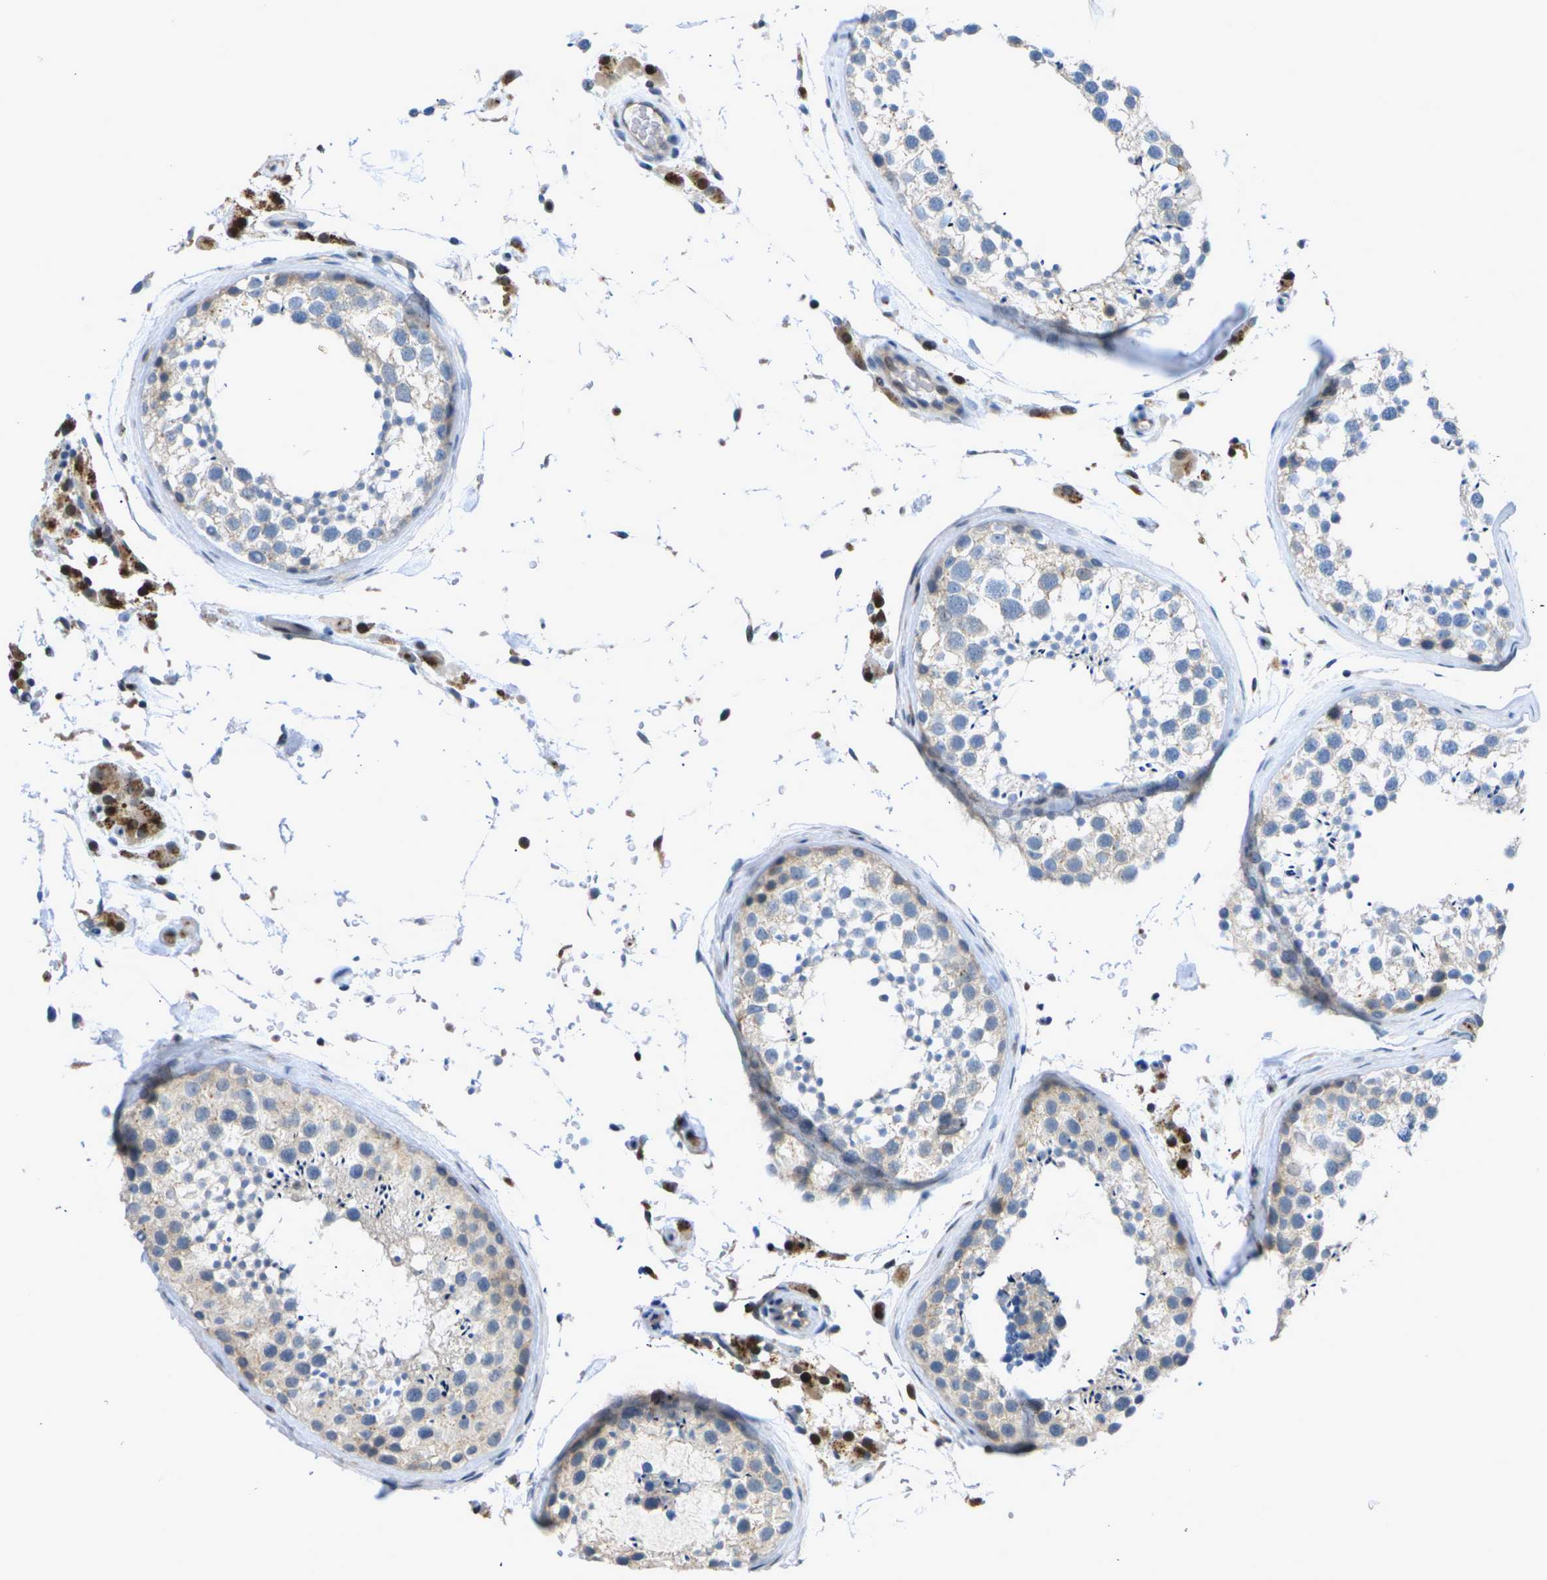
{"staining": {"intensity": "moderate", "quantity": "25%-75%", "location": "cytoplasmic/membranous"}, "tissue": "testis", "cell_type": "Cells in seminiferous ducts", "image_type": "normal", "snomed": [{"axis": "morphology", "description": "Normal tissue, NOS"}, {"axis": "topography", "description": "Testis"}], "caption": "High-magnification brightfield microscopy of unremarkable testis stained with DAB (brown) and counterstained with hematoxylin (blue). cells in seminiferous ducts exhibit moderate cytoplasmic/membranous expression is present in approximately25%-75% of cells. The staining was performed using DAB (3,3'-diaminobenzidine) to visualize the protein expression in brown, while the nuclei were stained in blue with hematoxylin (Magnification: 20x).", "gene": "RPS6KA3", "patient": {"sex": "male", "age": 46}}